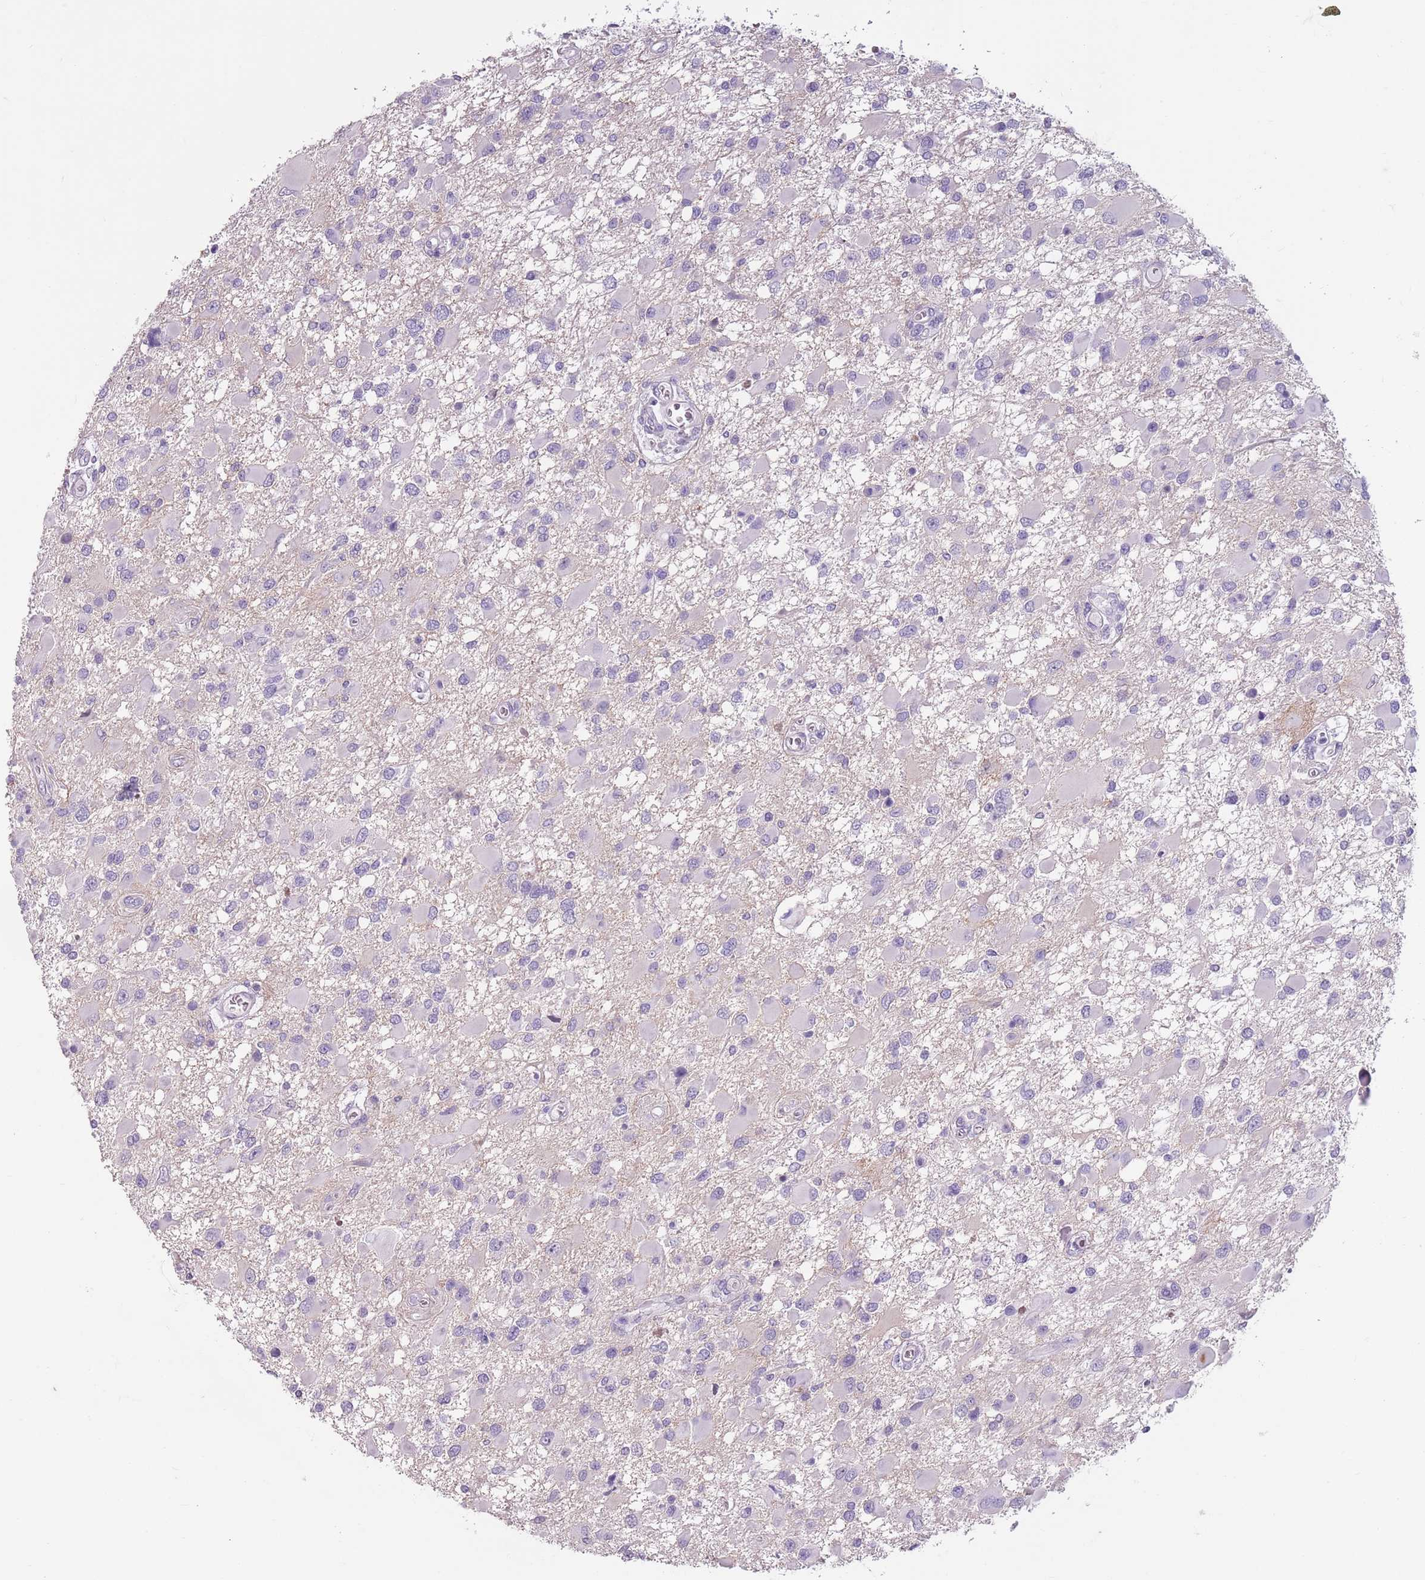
{"staining": {"intensity": "negative", "quantity": "none", "location": "none"}, "tissue": "glioma", "cell_type": "Tumor cells", "image_type": "cancer", "snomed": [{"axis": "morphology", "description": "Glioma, malignant, High grade"}, {"axis": "topography", "description": "Brain"}], "caption": "There is no significant positivity in tumor cells of malignant glioma (high-grade). The staining is performed using DAB brown chromogen with nuclei counter-stained in using hematoxylin.", "gene": "SPESP1", "patient": {"sex": "male", "age": 53}}